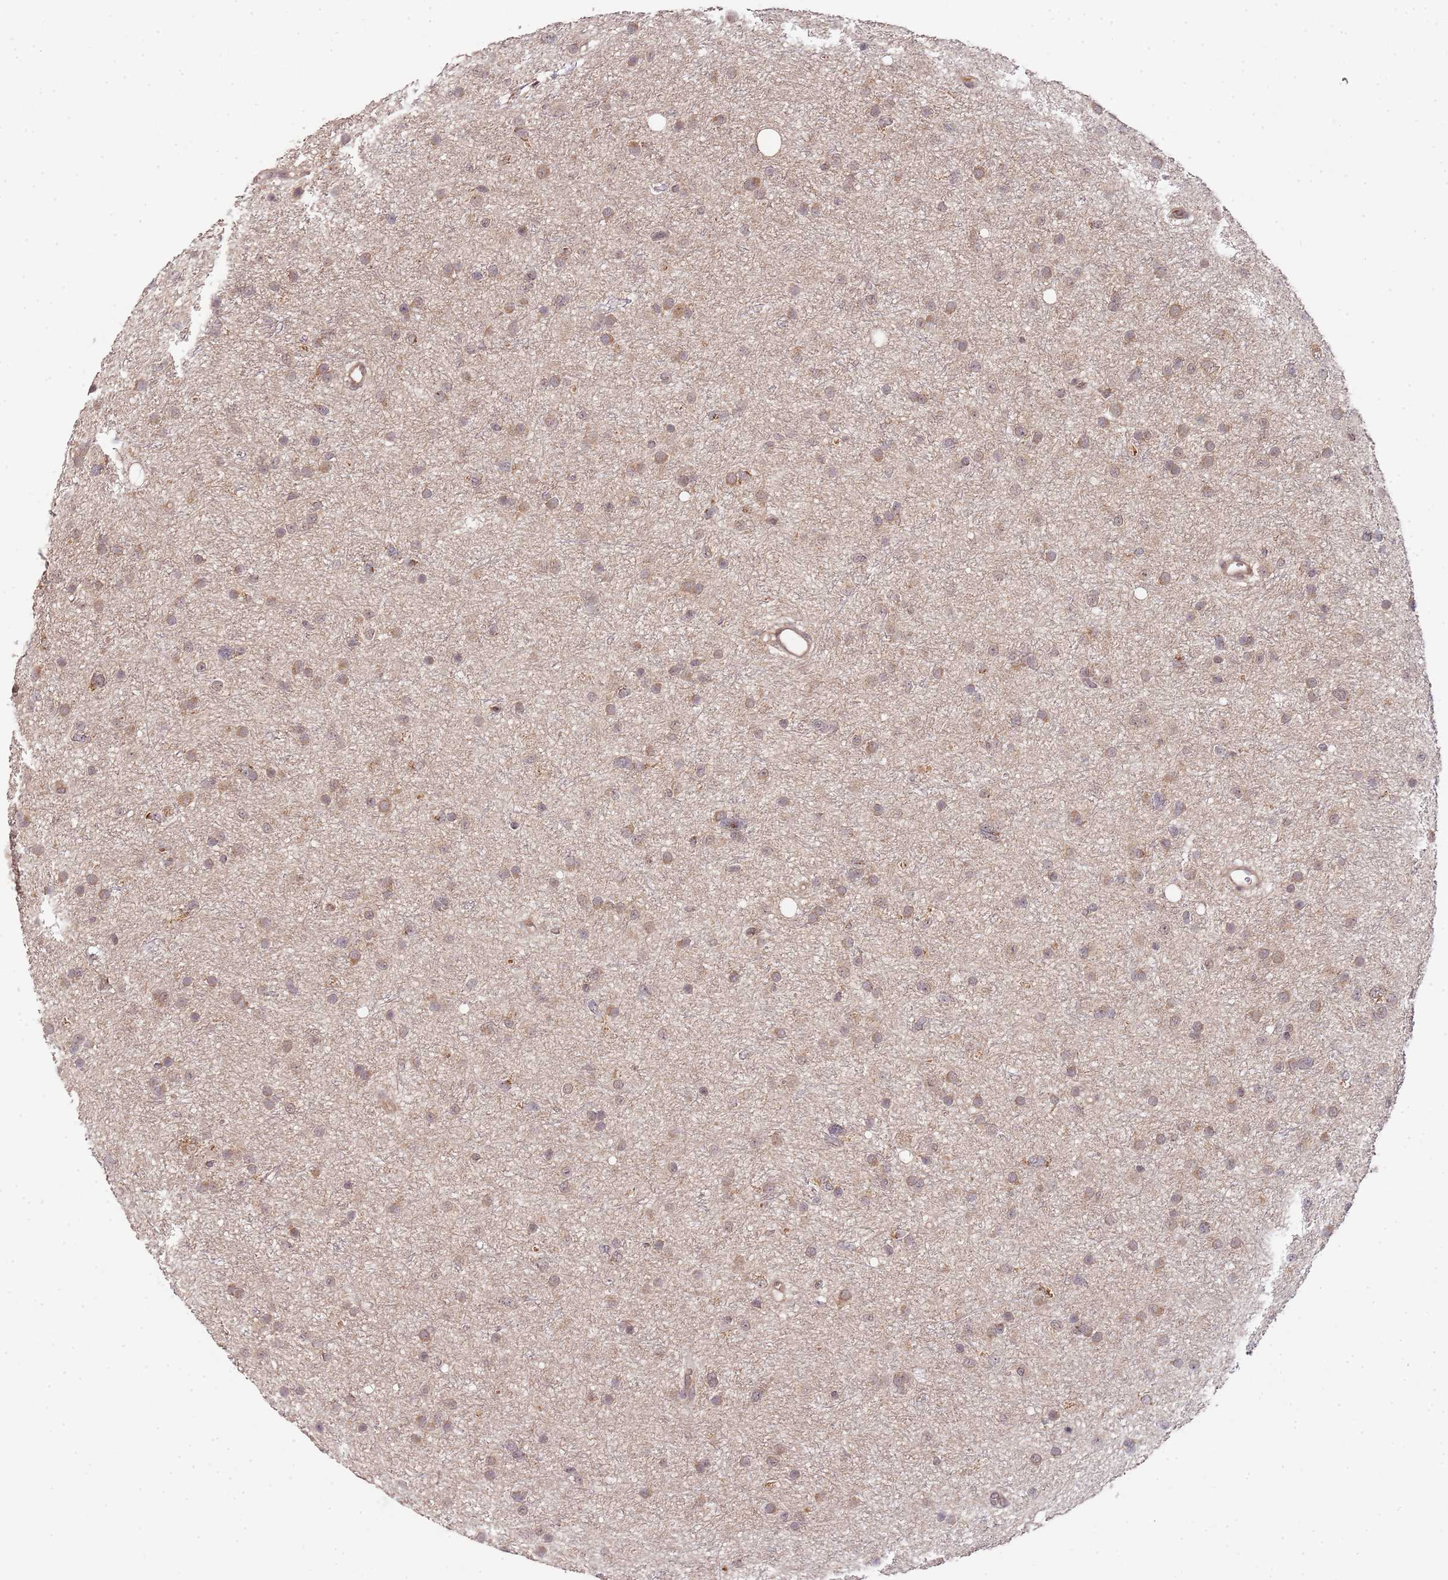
{"staining": {"intensity": "weak", "quantity": ">75%", "location": "cytoplasmic/membranous"}, "tissue": "glioma", "cell_type": "Tumor cells", "image_type": "cancer", "snomed": [{"axis": "morphology", "description": "Glioma, malignant, Low grade"}, {"axis": "topography", "description": "Cerebral cortex"}], "caption": "Protein staining displays weak cytoplasmic/membranous positivity in approximately >75% of tumor cells in glioma. (IHC, brightfield microscopy, high magnification).", "gene": "LIN37", "patient": {"sex": "female", "age": 39}}